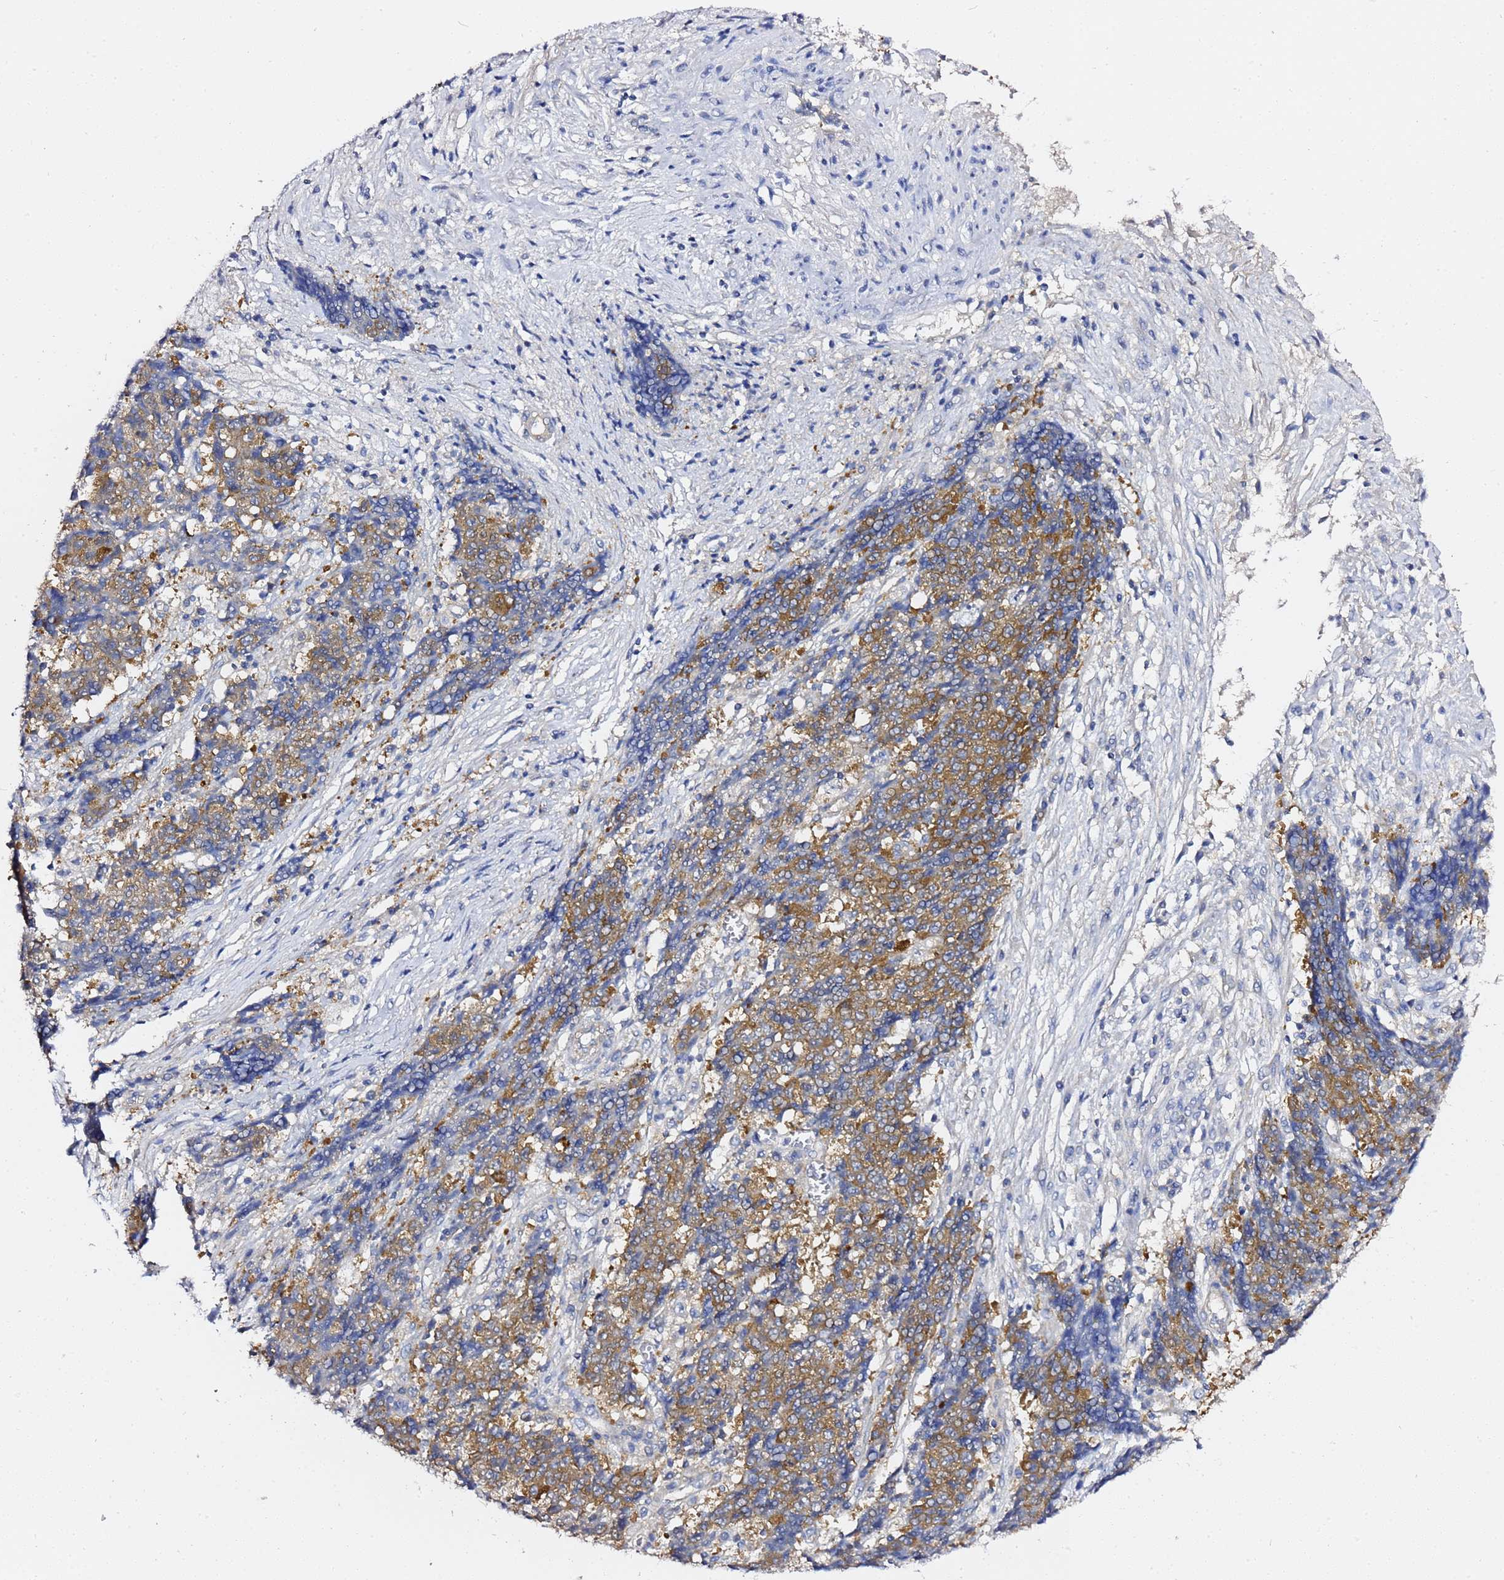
{"staining": {"intensity": "moderate", "quantity": ">75%", "location": "cytoplasmic/membranous"}, "tissue": "ovarian cancer", "cell_type": "Tumor cells", "image_type": "cancer", "snomed": [{"axis": "morphology", "description": "Carcinoma, endometroid"}, {"axis": "topography", "description": "Ovary"}], "caption": "Human endometroid carcinoma (ovarian) stained with a protein marker reveals moderate staining in tumor cells.", "gene": "LENG1", "patient": {"sex": "female", "age": 42}}